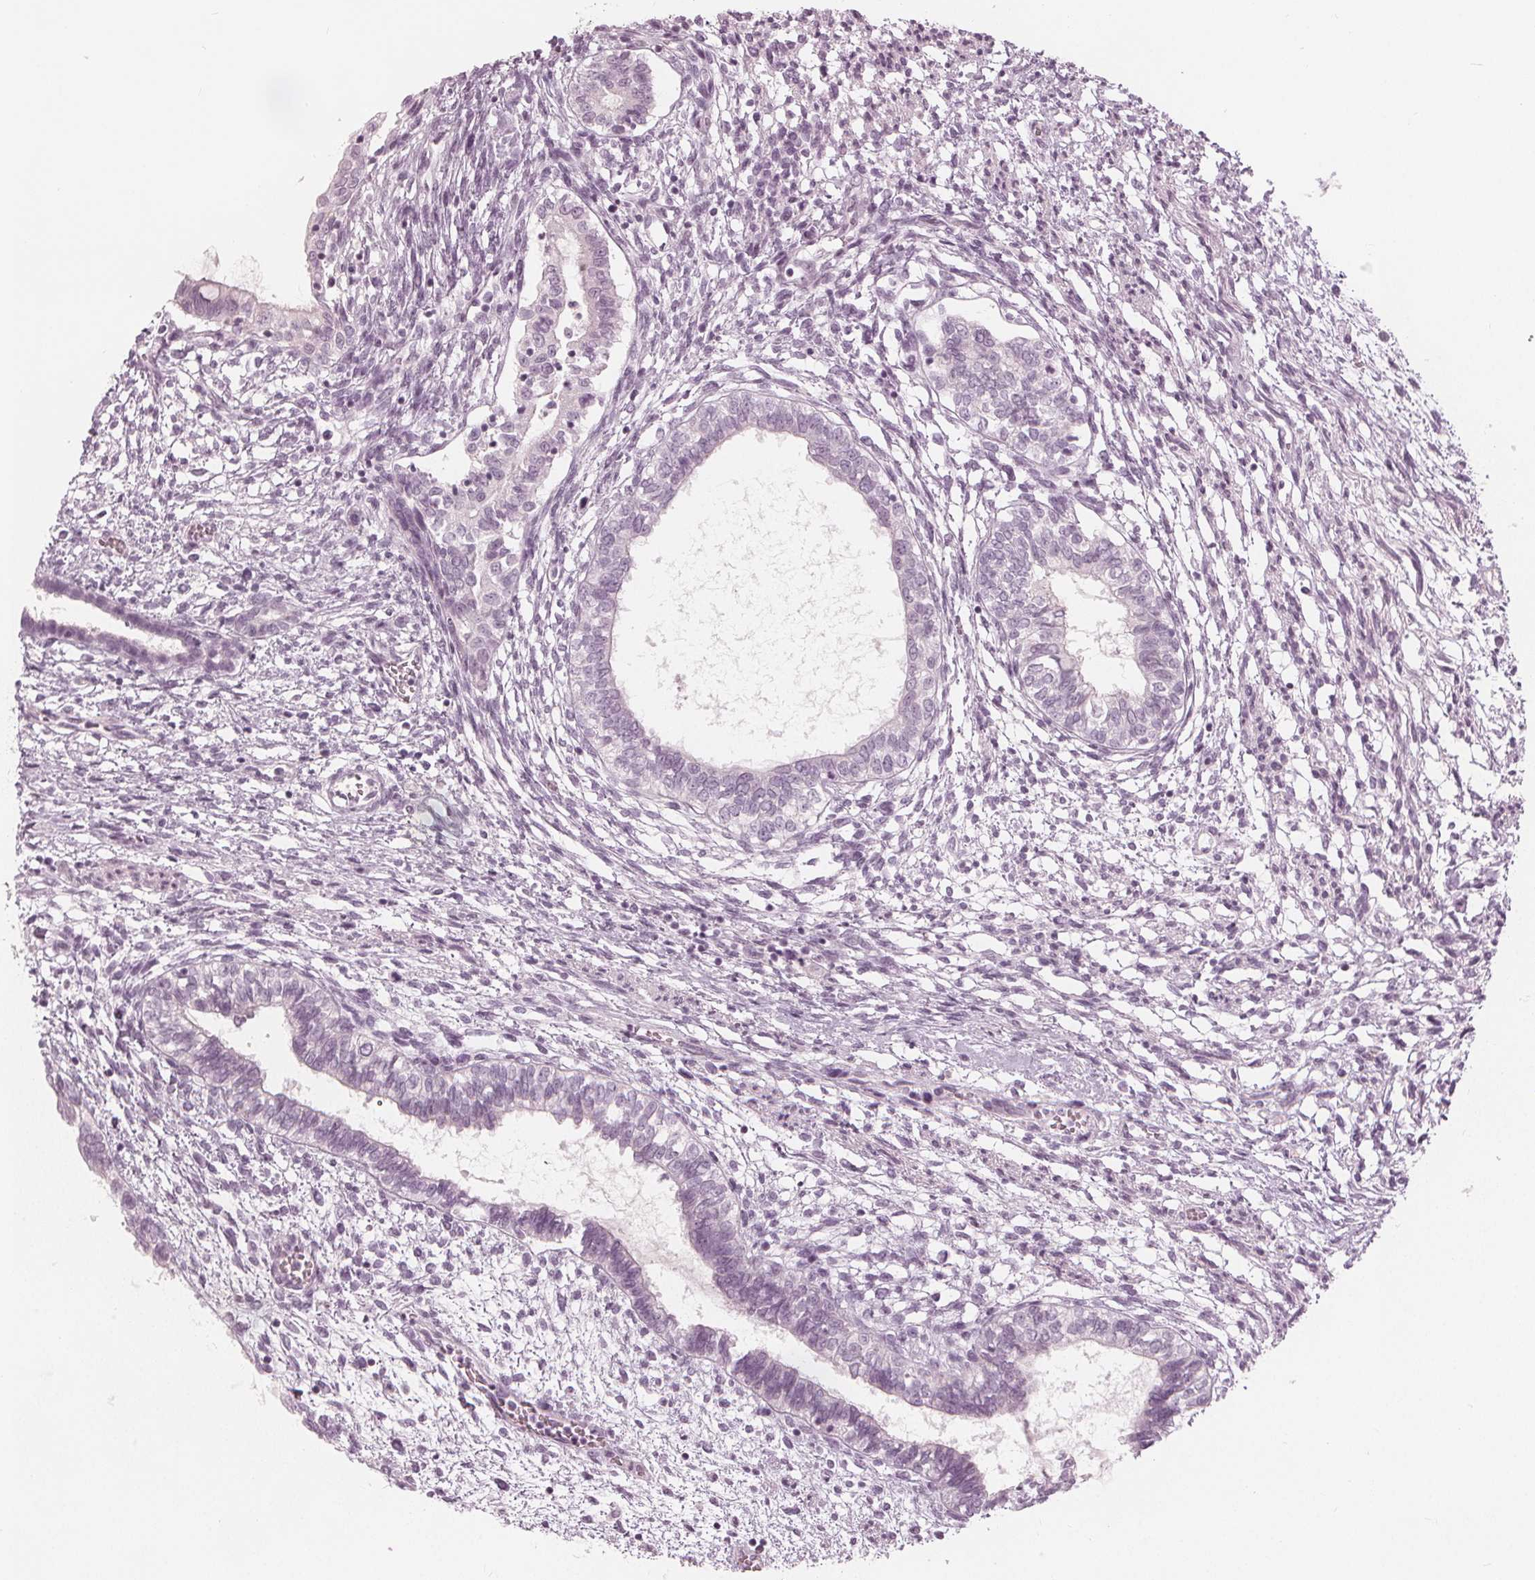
{"staining": {"intensity": "negative", "quantity": "none", "location": "none"}, "tissue": "testis cancer", "cell_type": "Tumor cells", "image_type": "cancer", "snomed": [{"axis": "morphology", "description": "Carcinoma, Embryonal, NOS"}, {"axis": "topography", "description": "Testis"}], "caption": "The image reveals no significant positivity in tumor cells of testis embryonal carcinoma. Nuclei are stained in blue.", "gene": "PAEP", "patient": {"sex": "male", "age": 37}}